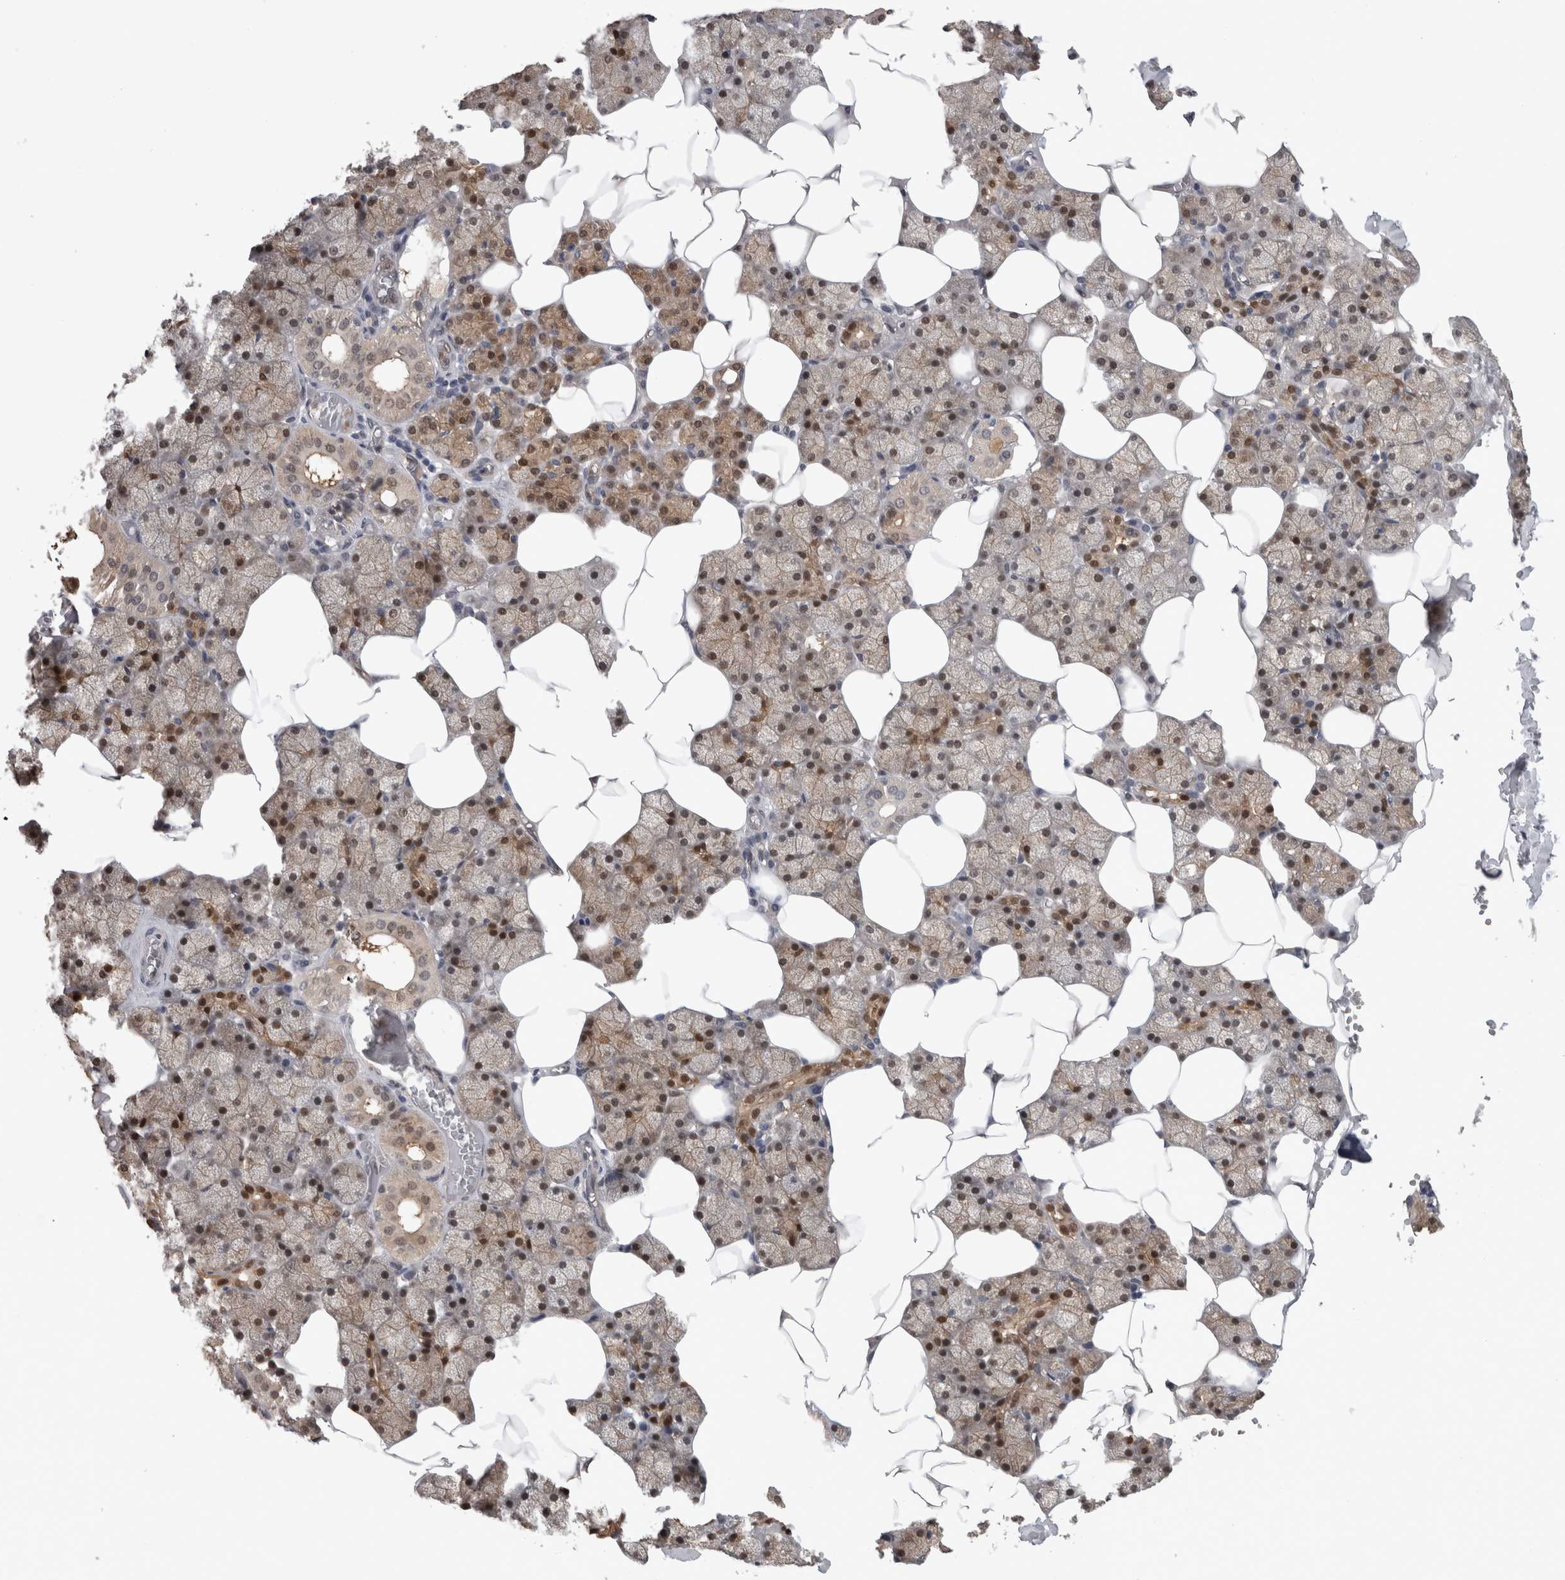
{"staining": {"intensity": "moderate", "quantity": "25%-75%", "location": "cytoplasmic/membranous,nuclear"}, "tissue": "salivary gland", "cell_type": "Glandular cells", "image_type": "normal", "snomed": [{"axis": "morphology", "description": "Normal tissue, NOS"}, {"axis": "topography", "description": "Salivary gland"}], "caption": "A high-resolution photomicrograph shows immunohistochemistry (IHC) staining of benign salivary gland, which demonstrates moderate cytoplasmic/membranous,nuclear positivity in approximately 25%-75% of glandular cells.", "gene": "NAPRT", "patient": {"sex": "male", "age": 62}}